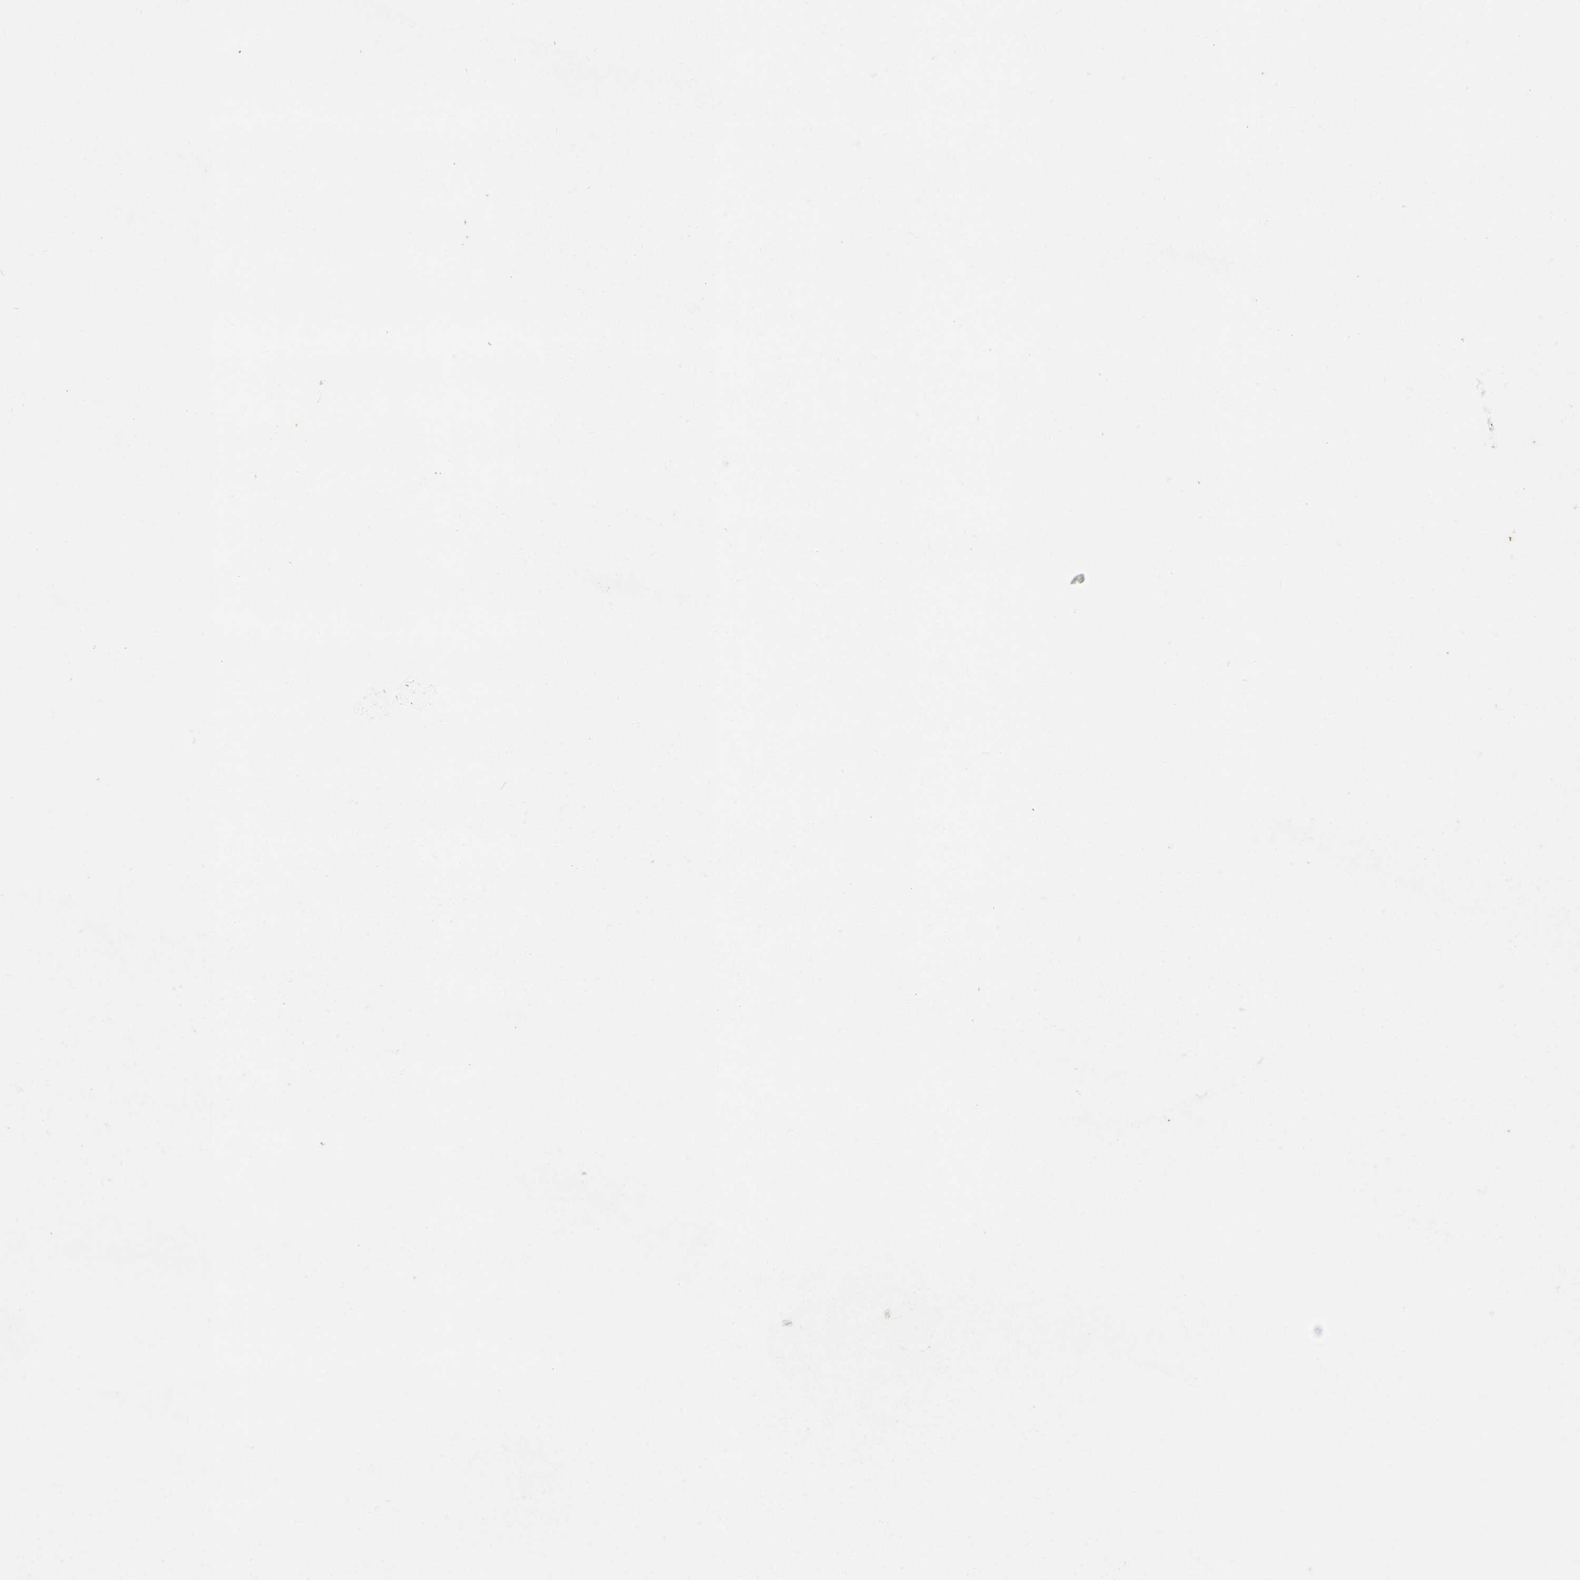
{"staining": {"intensity": "negative", "quantity": "none", "location": "none"}, "tissue": "testis cancer", "cell_type": "Tumor cells", "image_type": "cancer", "snomed": [{"axis": "morphology", "description": "Carcinoma, Embryonal, NOS"}, {"axis": "topography", "description": "Testis"}], "caption": "Immunohistochemistry image of neoplastic tissue: embryonal carcinoma (testis) stained with DAB (3,3'-diaminobenzidine) demonstrates no significant protein expression in tumor cells.", "gene": "TNNI3", "patient": {"sex": "male", "age": 26}}